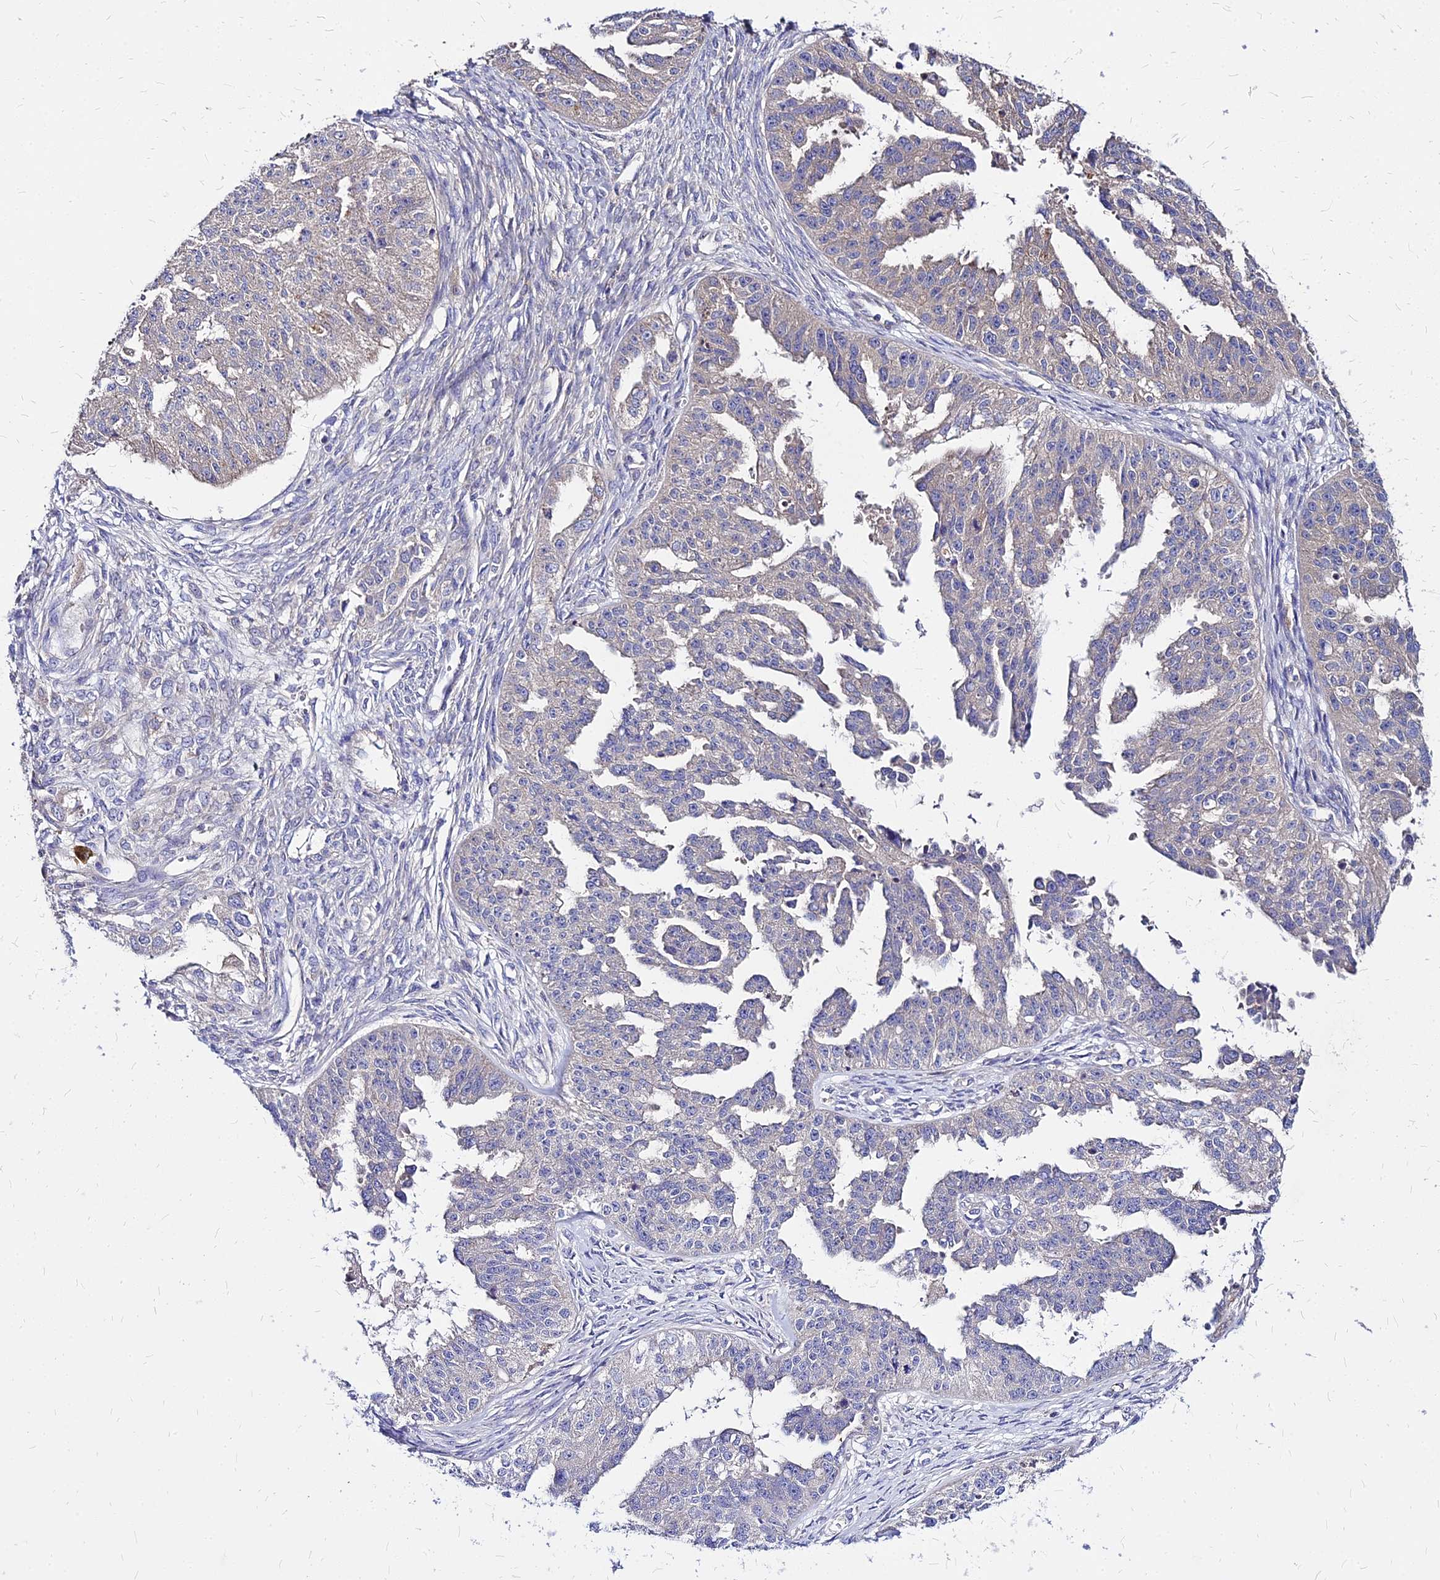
{"staining": {"intensity": "weak", "quantity": "<25%", "location": "cytoplasmic/membranous"}, "tissue": "ovarian cancer", "cell_type": "Tumor cells", "image_type": "cancer", "snomed": [{"axis": "morphology", "description": "Cystadenocarcinoma, serous, NOS"}, {"axis": "topography", "description": "Ovary"}], "caption": "This is an IHC micrograph of ovarian cancer. There is no staining in tumor cells.", "gene": "COMMD10", "patient": {"sex": "female", "age": 58}}